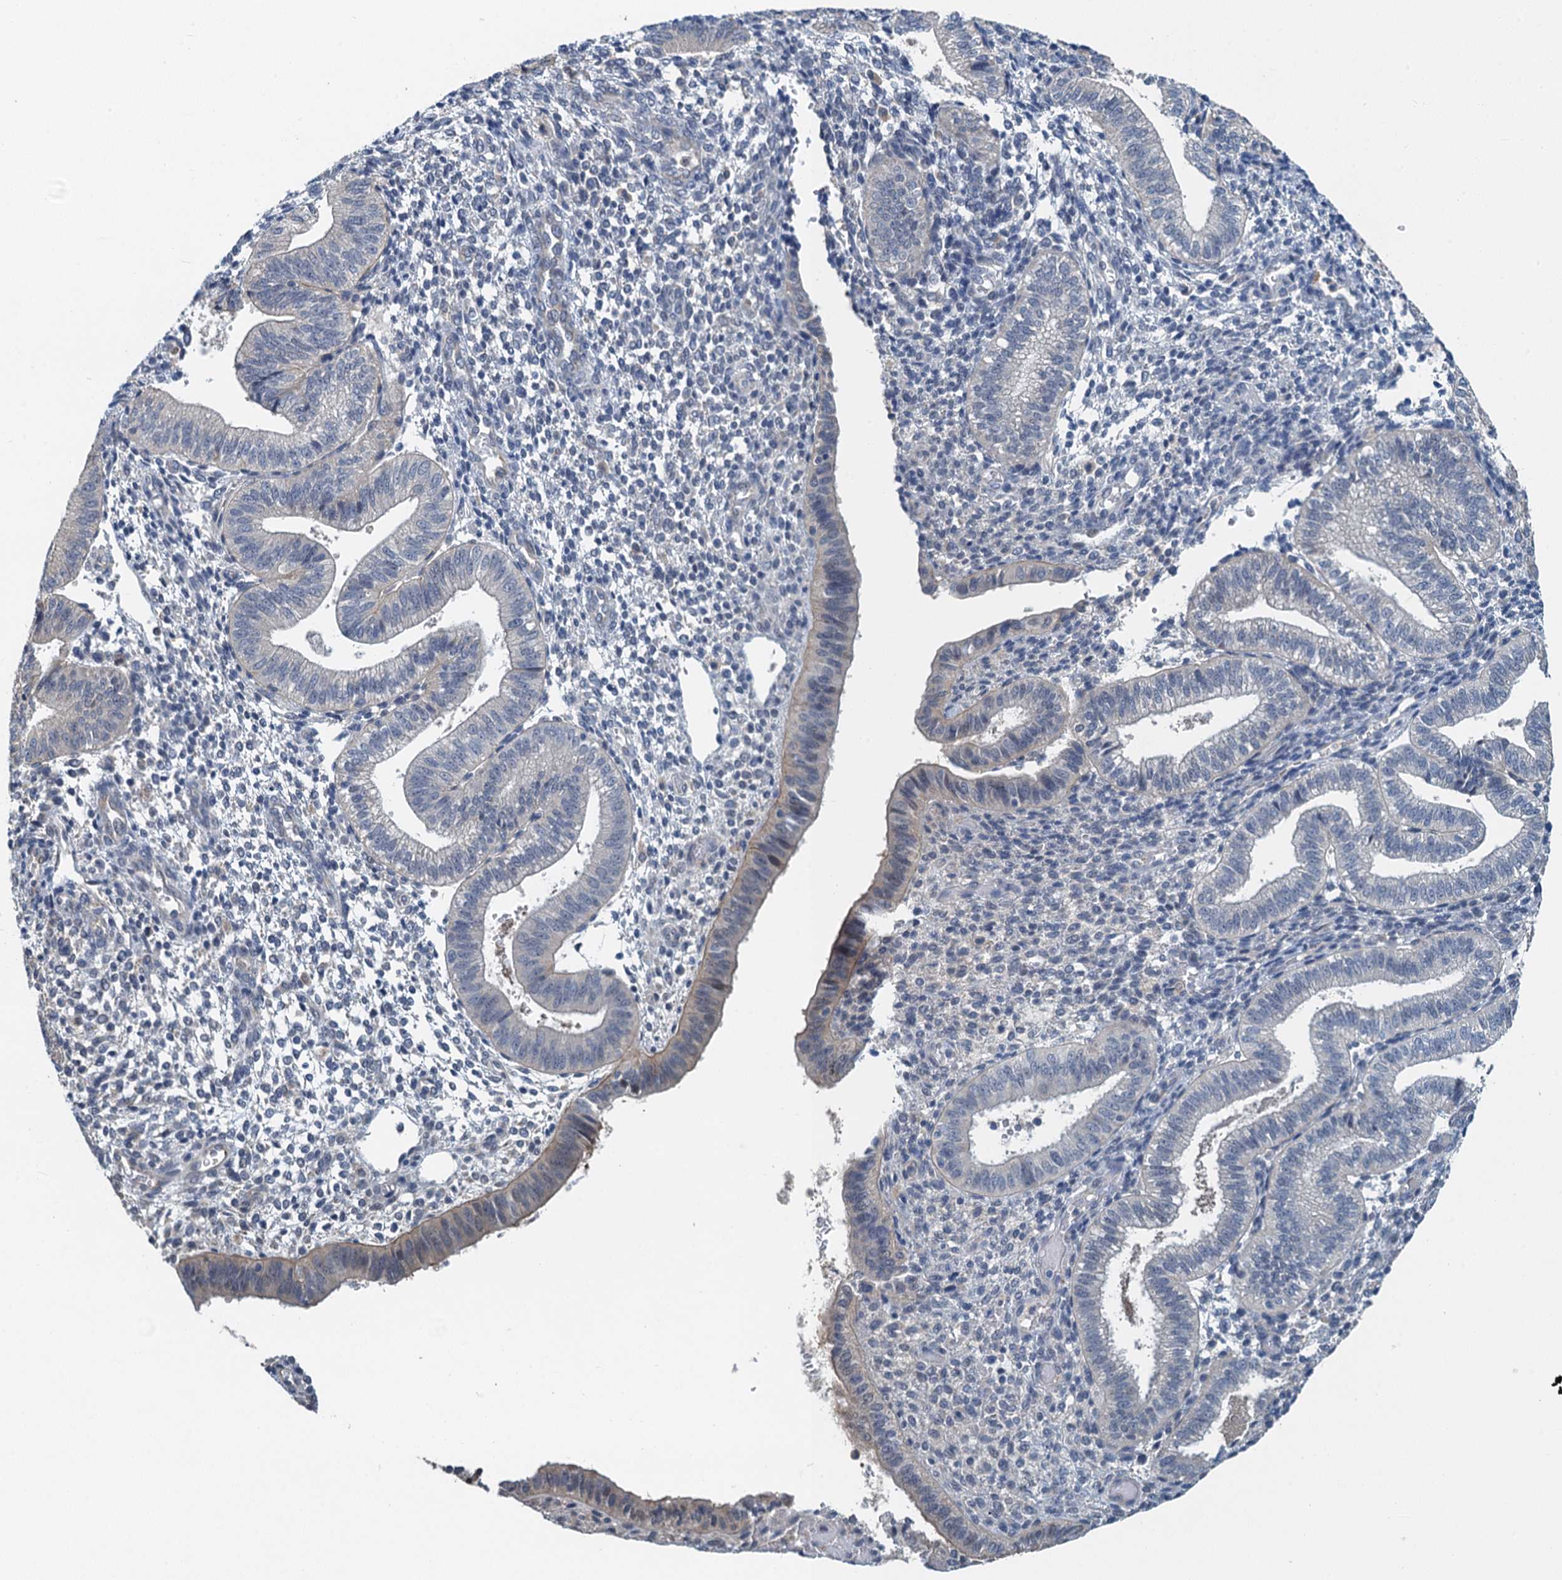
{"staining": {"intensity": "negative", "quantity": "none", "location": "none"}, "tissue": "endometrium", "cell_type": "Cells in endometrial stroma", "image_type": "normal", "snomed": [{"axis": "morphology", "description": "Normal tissue, NOS"}, {"axis": "topography", "description": "Endometrium"}], "caption": "This is a photomicrograph of IHC staining of benign endometrium, which shows no expression in cells in endometrial stroma.", "gene": "ZNF606", "patient": {"sex": "female", "age": 34}}